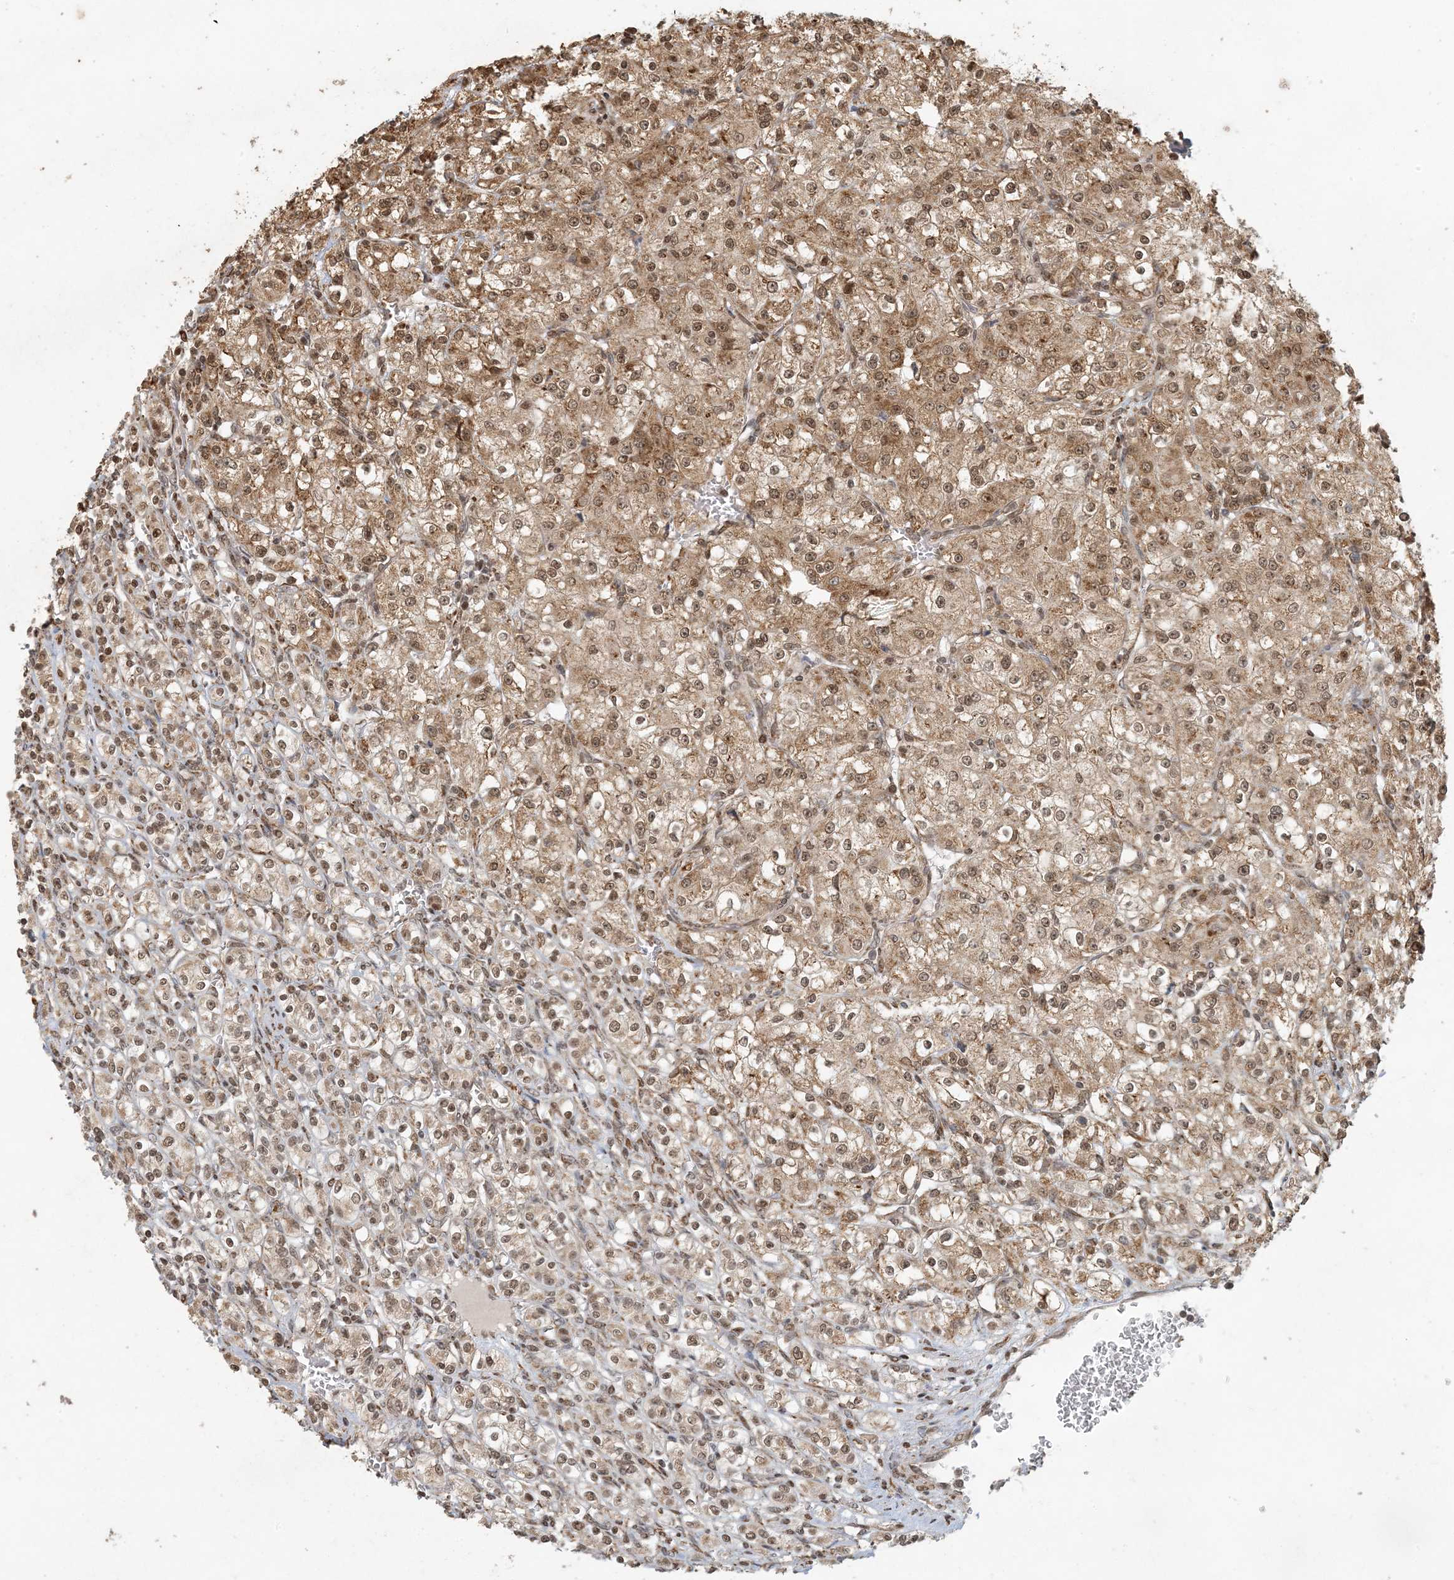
{"staining": {"intensity": "moderate", "quantity": ">75%", "location": "cytoplasmic/membranous,nuclear"}, "tissue": "renal cancer", "cell_type": "Tumor cells", "image_type": "cancer", "snomed": [{"axis": "morphology", "description": "Adenocarcinoma, NOS"}, {"axis": "topography", "description": "Kidney"}], "caption": "Tumor cells demonstrate medium levels of moderate cytoplasmic/membranous and nuclear expression in approximately >75% of cells in human adenocarcinoma (renal). The protein of interest is stained brown, and the nuclei are stained in blue (DAB (3,3'-diaminobenzidine) IHC with brightfield microscopy, high magnification).", "gene": "AK9", "patient": {"sex": "male", "age": 77}}